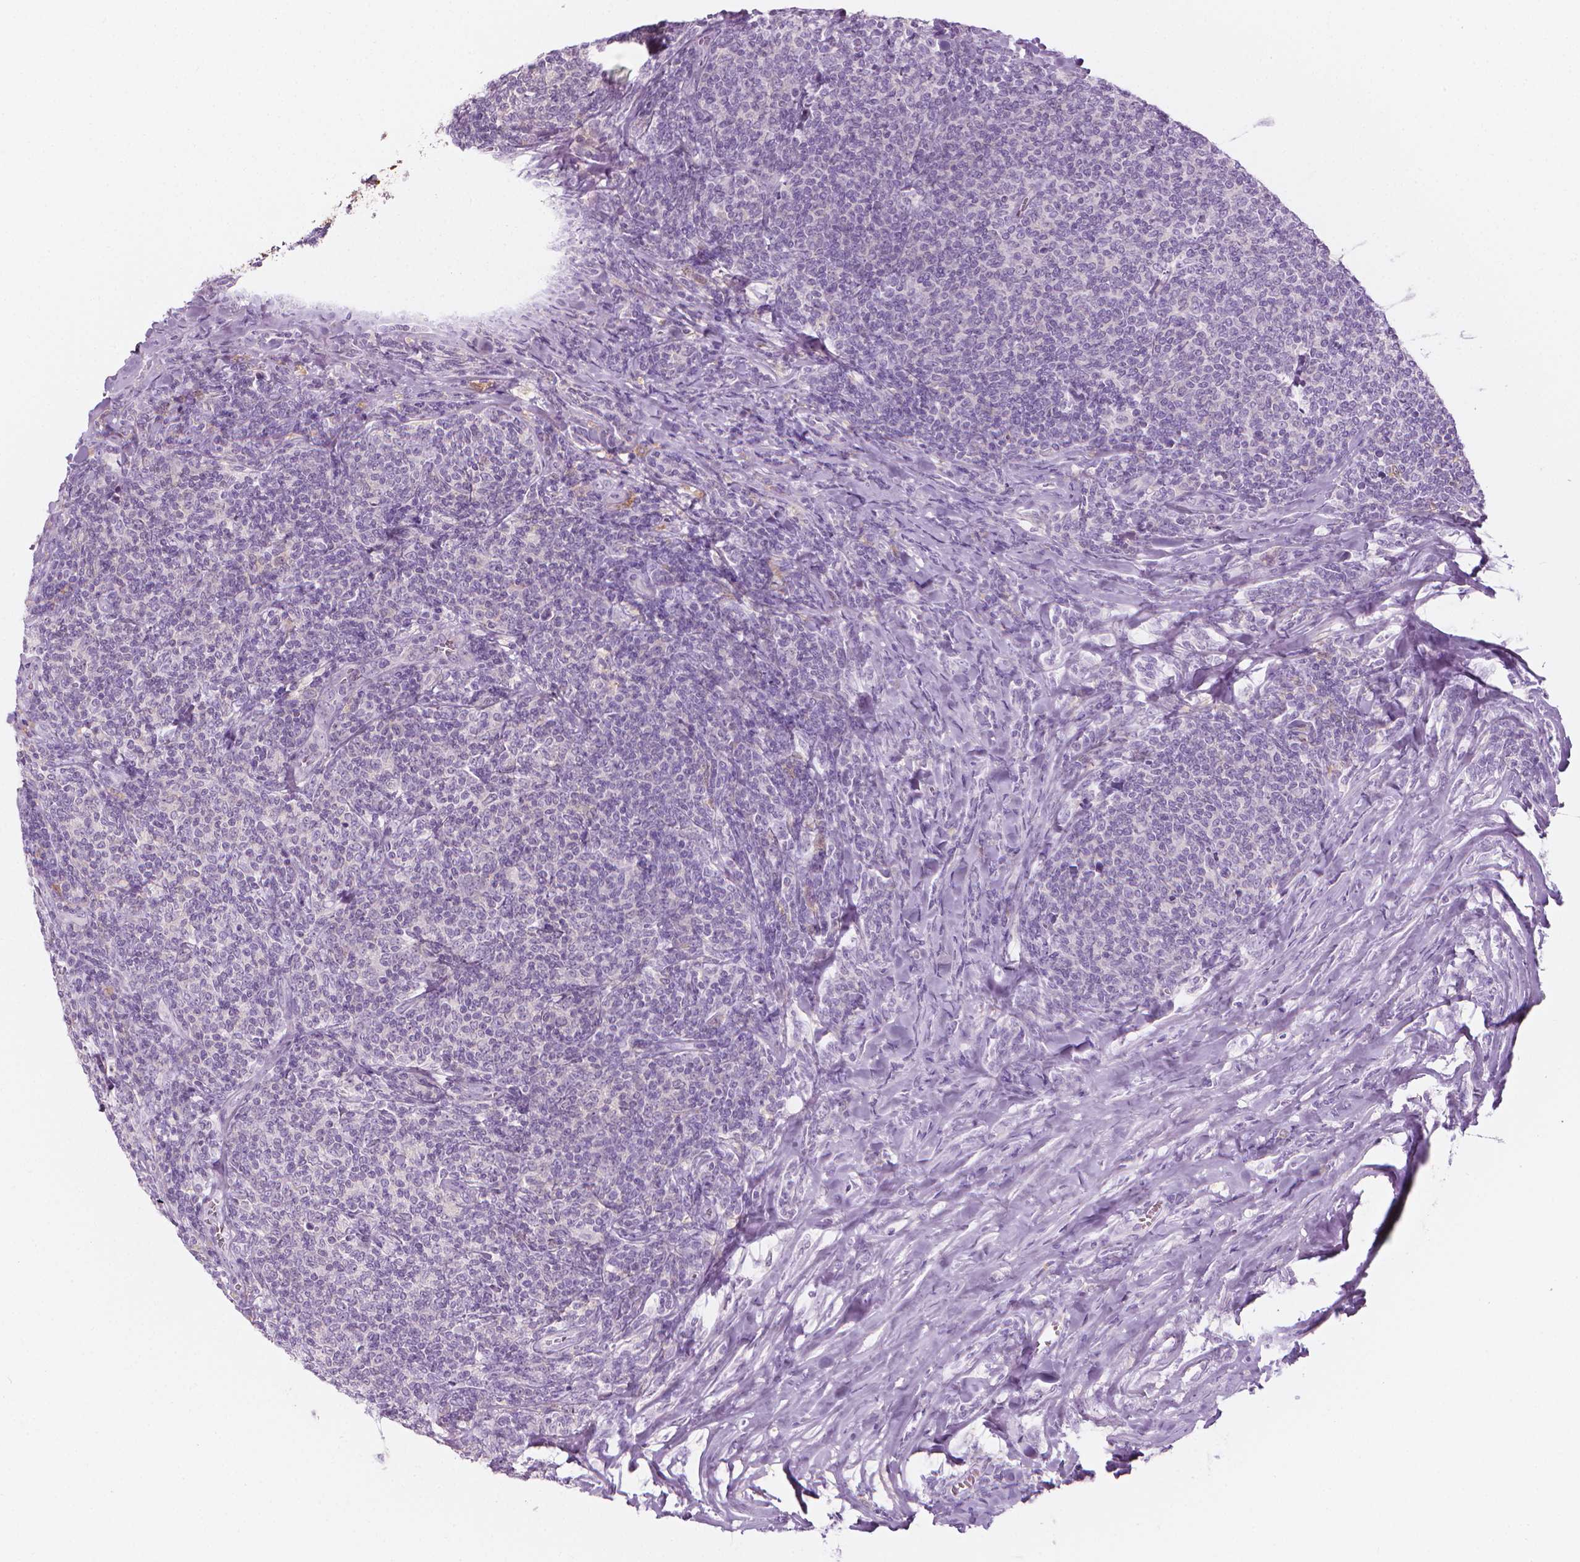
{"staining": {"intensity": "negative", "quantity": "none", "location": "none"}, "tissue": "lymphoma", "cell_type": "Tumor cells", "image_type": "cancer", "snomed": [{"axis": "morphology", "description": "Malignant lymphoma, non-Hodgkin's type, Low grade"}, {"axis": "topography", "description": "Lymph node"}], "caption": "The immunohistochemistry micrograph has no significant expression in tumor cells of malignant lymphoma, non-Hodgkin's type (low-grade) tissue. (DAB immunohistochemistry visualized using brightfield microscopy, high magnification).", "gene": "SHMT1", "patient": {"sex": "male", "age": 52}}